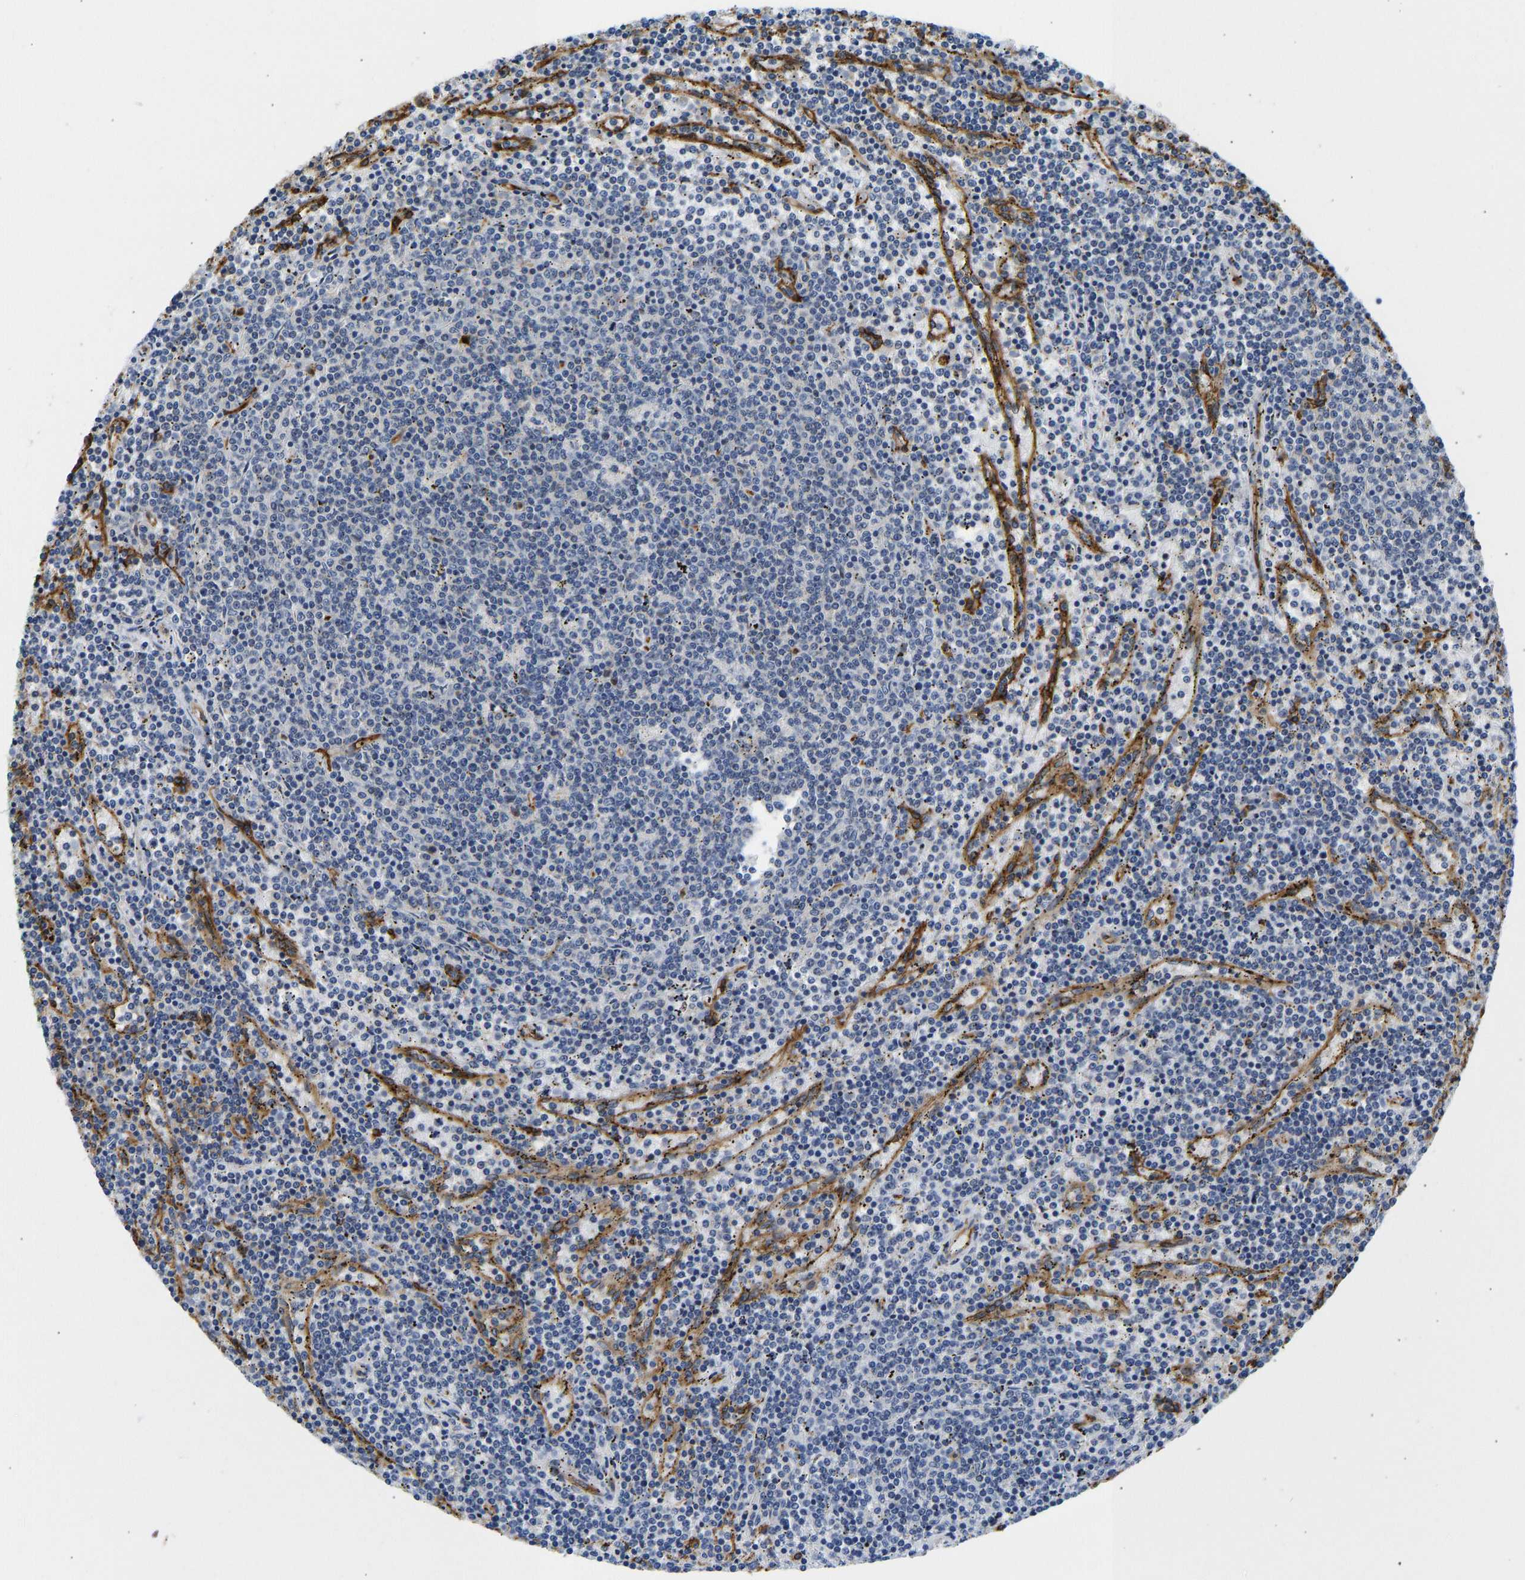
{"staining": {"intensity": "negative", "quantity": "none", "location": "none"}, "tissue": "lymphoma", "cell_type": "Tumor cells", "image_type": "cancer", "snomed": [{"axis": "morphology", "description": "Malignant lymphoma, non-Hodgkin's type, Low grade"}, {"axis": "topography", "description": "Spleen"}], "caption": "This is an immunohistochemistry (IHC) image of human malignant lymphoma, non-Hodgkin's type (low-grade). There is no expression in tumor cells.", "gene": "RESF1", "patient": {"sex": "female", "age": 50}}